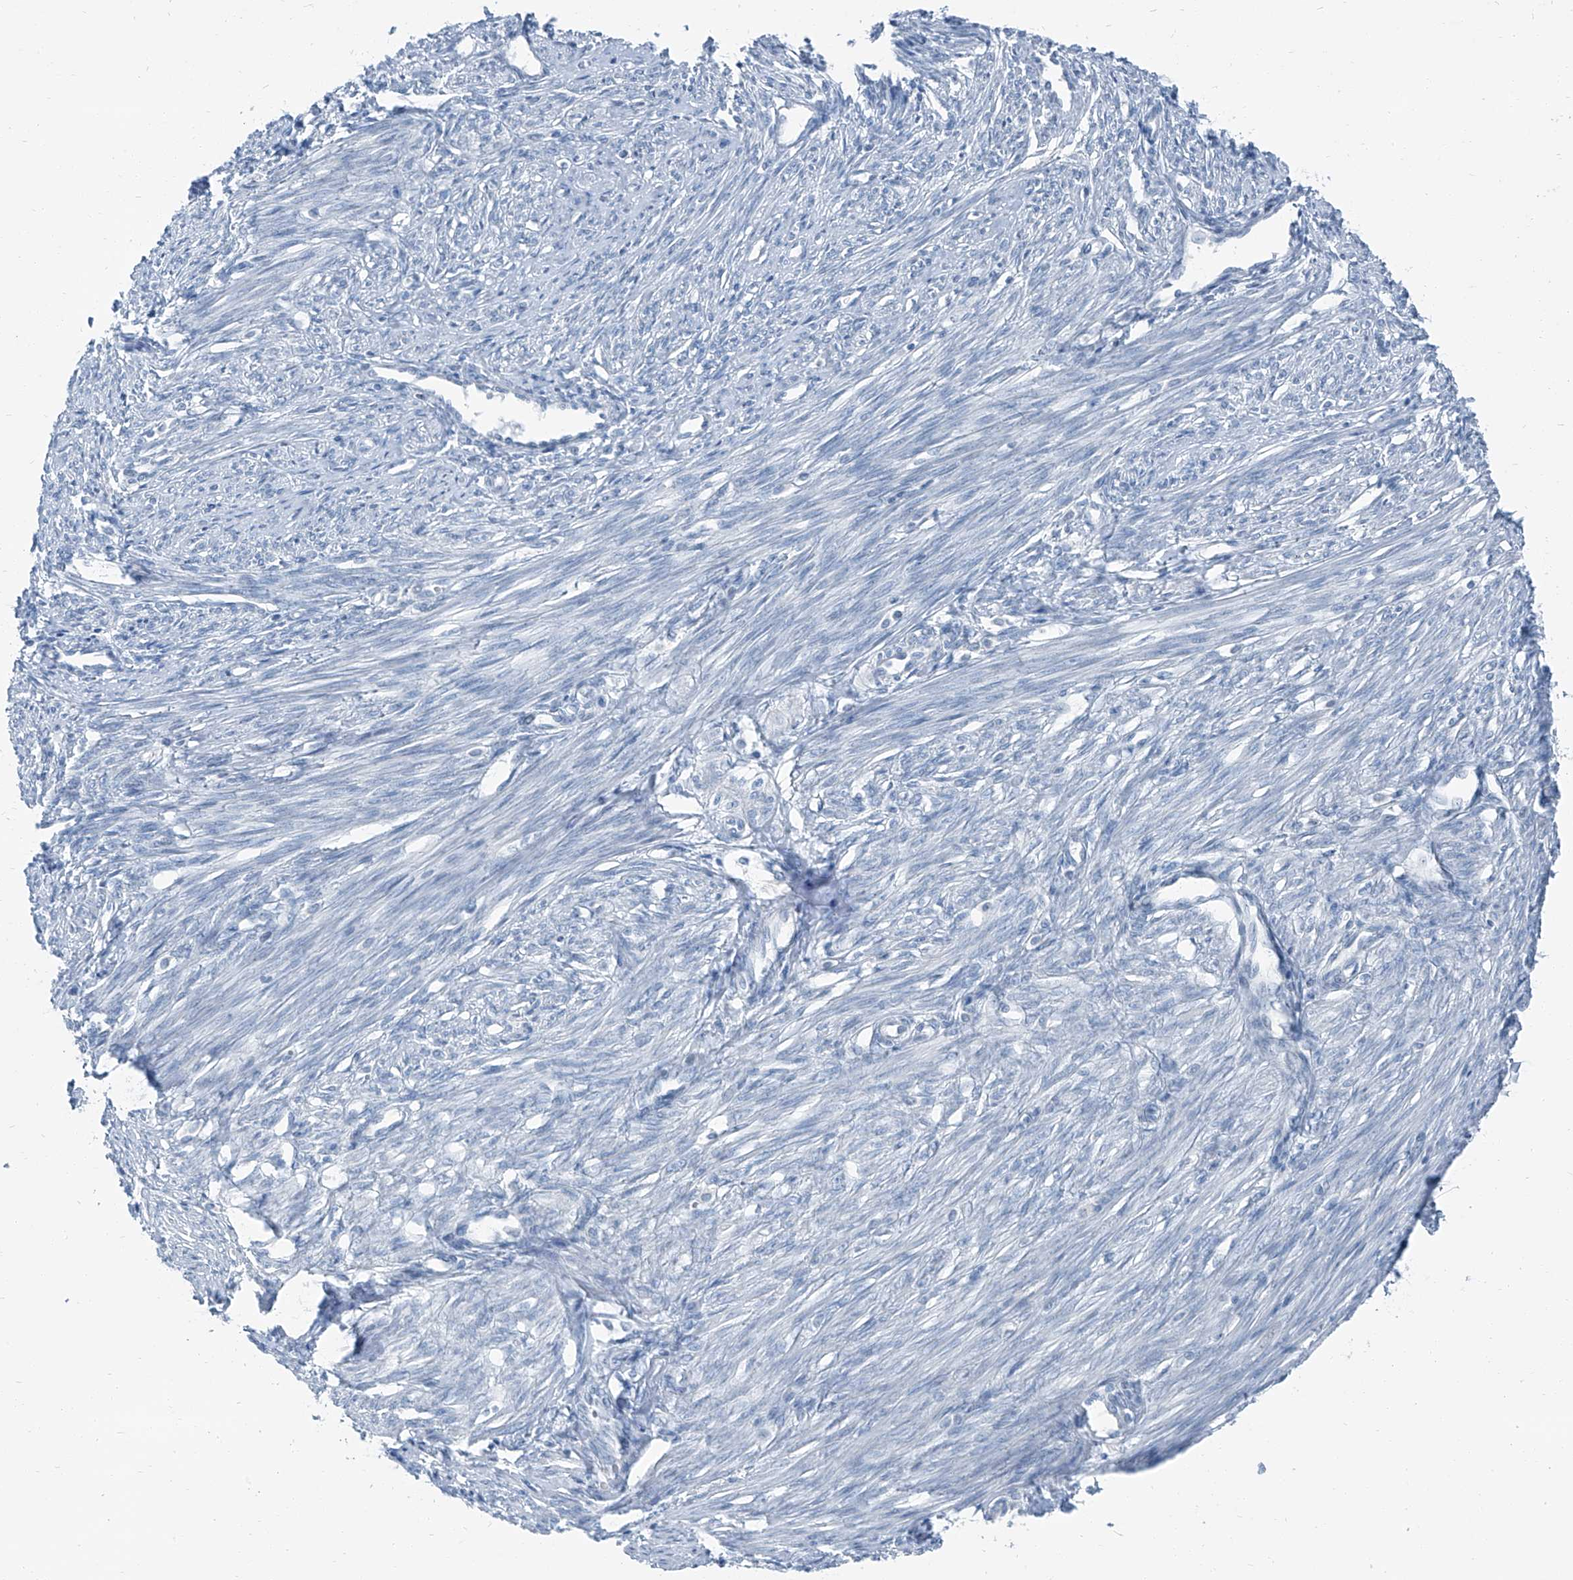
{"staining": {"intensity": "negative", "quantity": "none", "location": "none"}, "tissue": "endometrium", "cell_type": "Cells in endometrial stroma", "image_type": "normal", "snomed": [{"axis": "morphology", "description": "Normal tissue, NOS"}, {"axis": "topography", "description": "Endometrium"}], "caption": "This is an immunohistochemistry photomicrograph of benign endometrium. There is no staining in cells in endometrial stroma.", "gene": "RGN", "patient": {"sex": "female", "age": 56}}